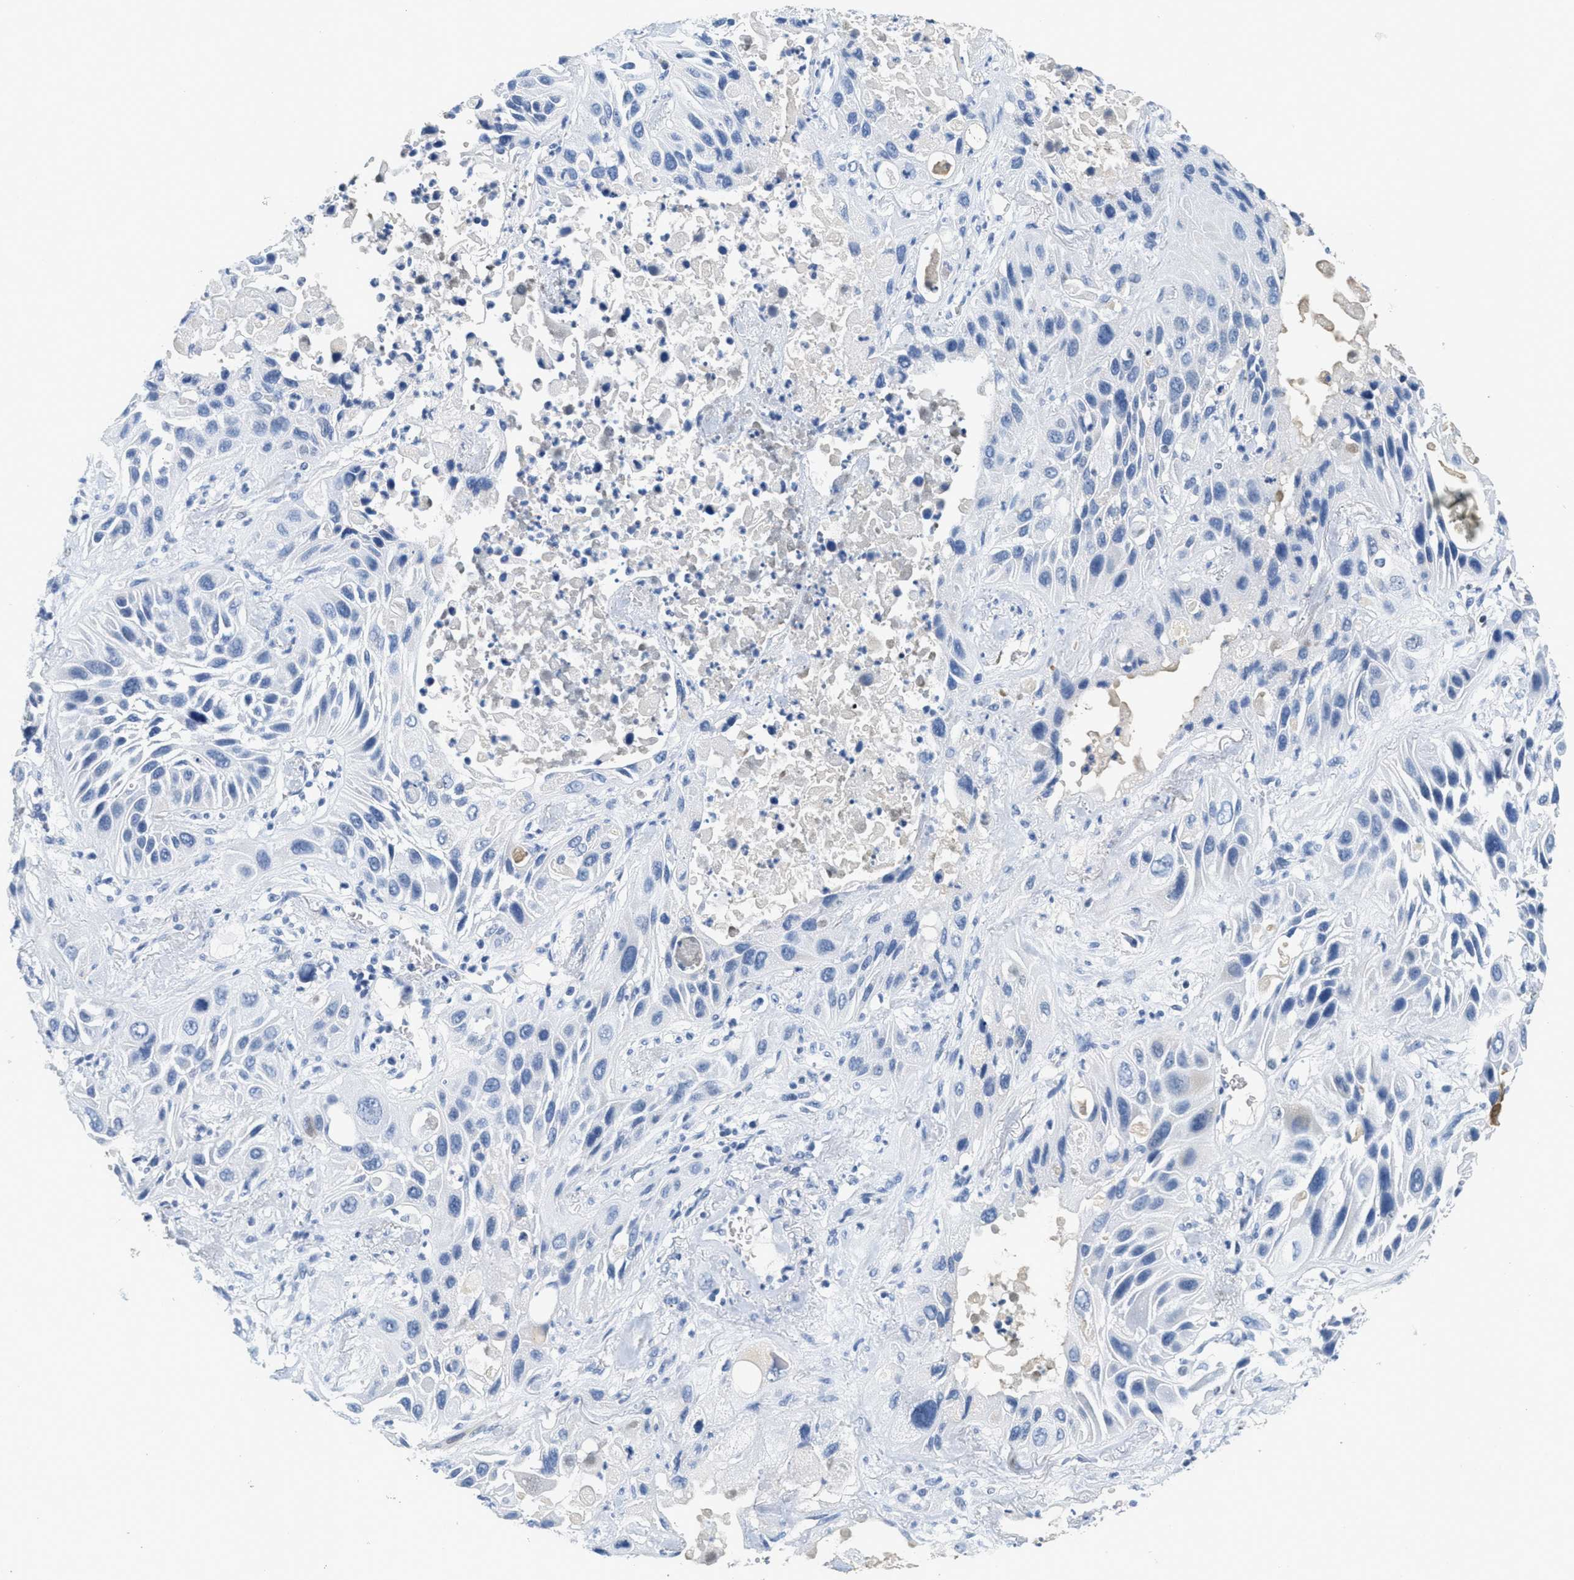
{"staining": {"intensity": "negative", "quantity": "none", "location": "none"}, "tissue": "lung cancer", "cell_type": "Tumor cells", "image_type": "cancer", "snomed": [{"axis": "morphology", "description": "Squamous cell carcinoma, NOS"}, {"axis": "topography", "description": "Lung"}], "caption": "The image exhibits no staining of tumor cells in lung cancer (squamous cell carcinoma). (DAB immunohistochemistry, high magnification).", "gene": "SERPINA1", "patient": {"sex": "female", "age": 76}}